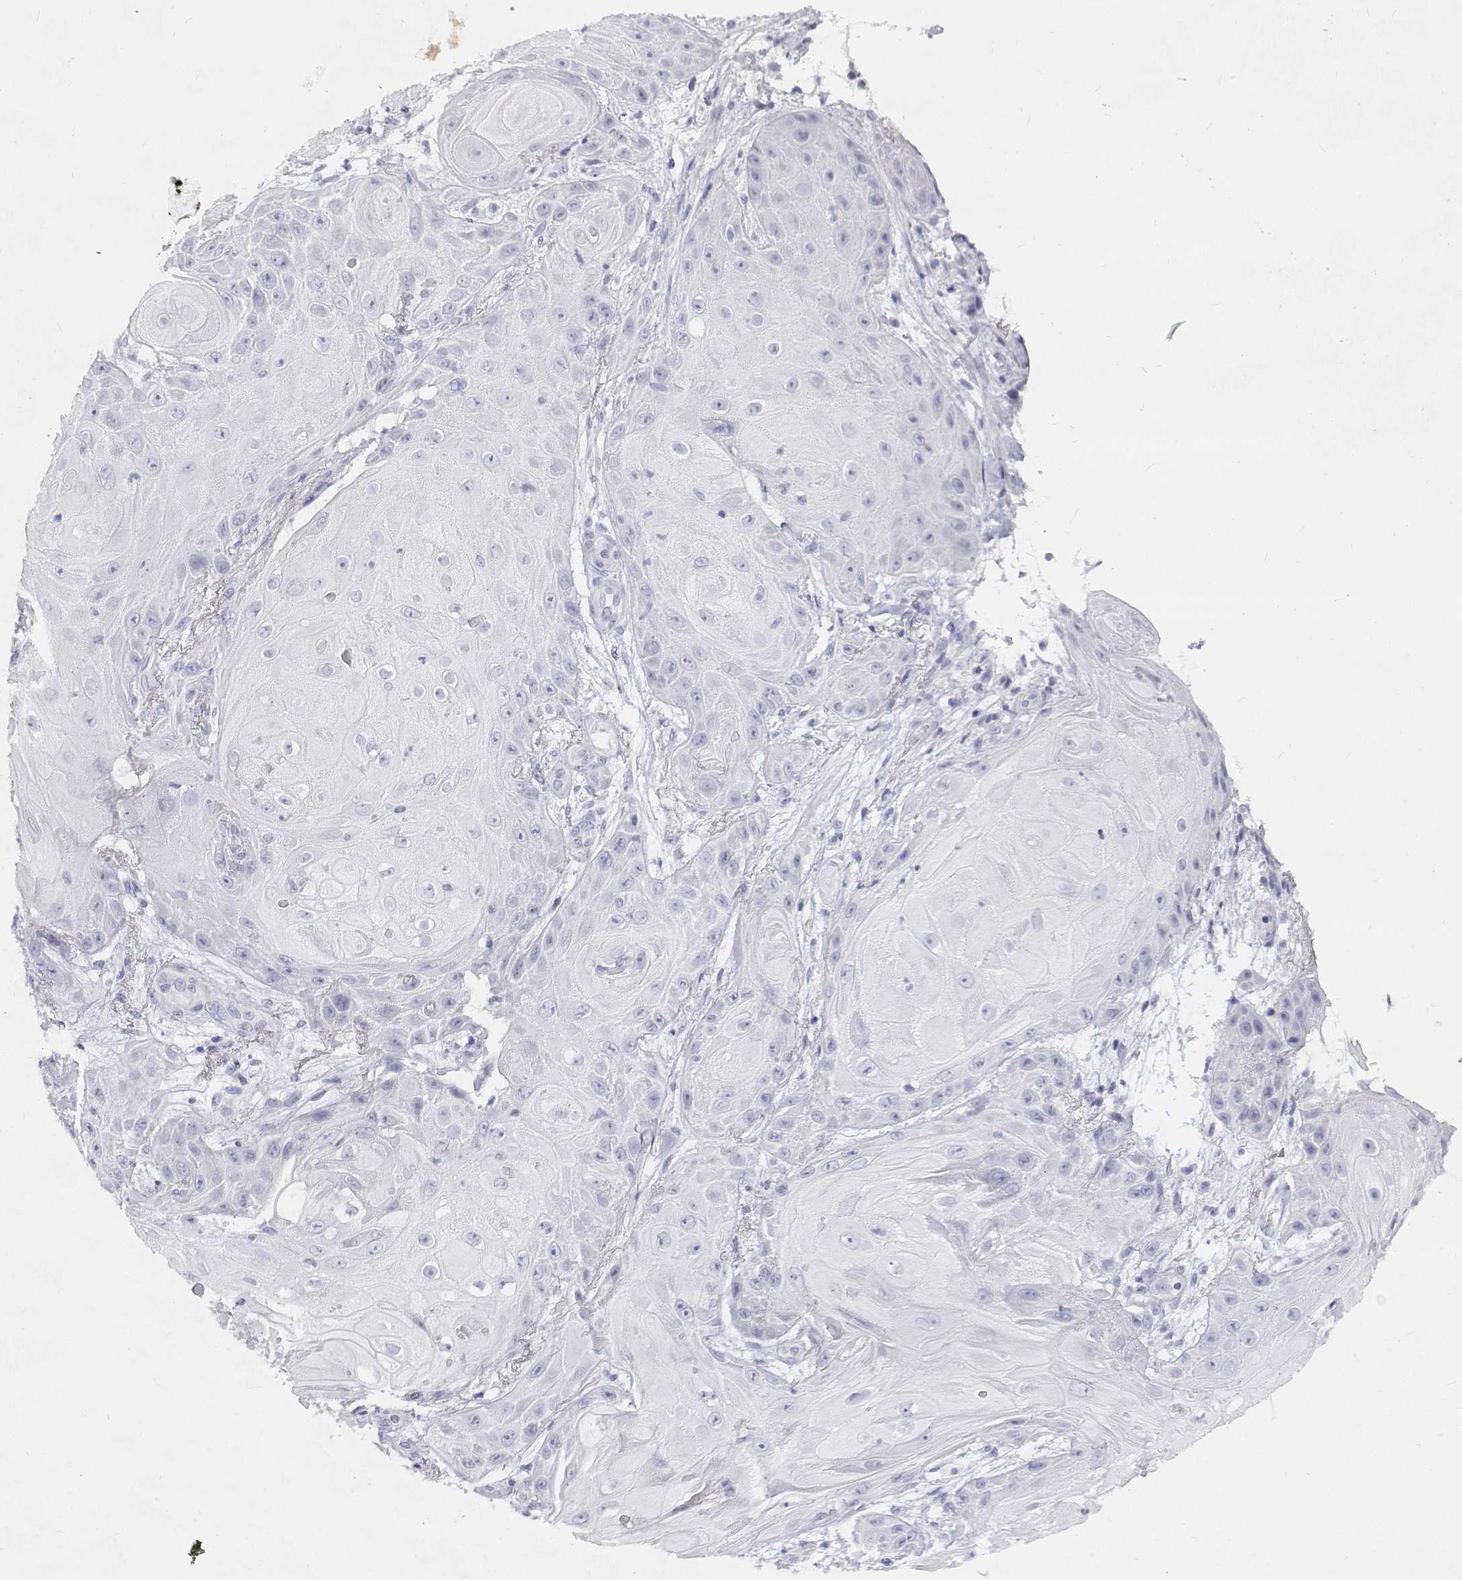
{"staining": {"intensity": "negative", "quantity": "none", "location": "none"}, "tissue": "skin cancer", "cell_type": "Tumor cells", "image_type": "cancer", "snomed": [{"axis": "morphology", "description": "Squamous cell carcinoma, NOS"}, {"axis": "topography", "description": "Skin"}], "caption": "A micrograph of skin cancer stained for a protein exhibits no brown staining in tumor cells. The staining was performed using DAB to visualize the protein expression in brown, while the nuclei were stained in blue with hematoxylin (Magnification: 20x).", "gene": "NCR2", "patient": {"sex": "male", "age": 62}}